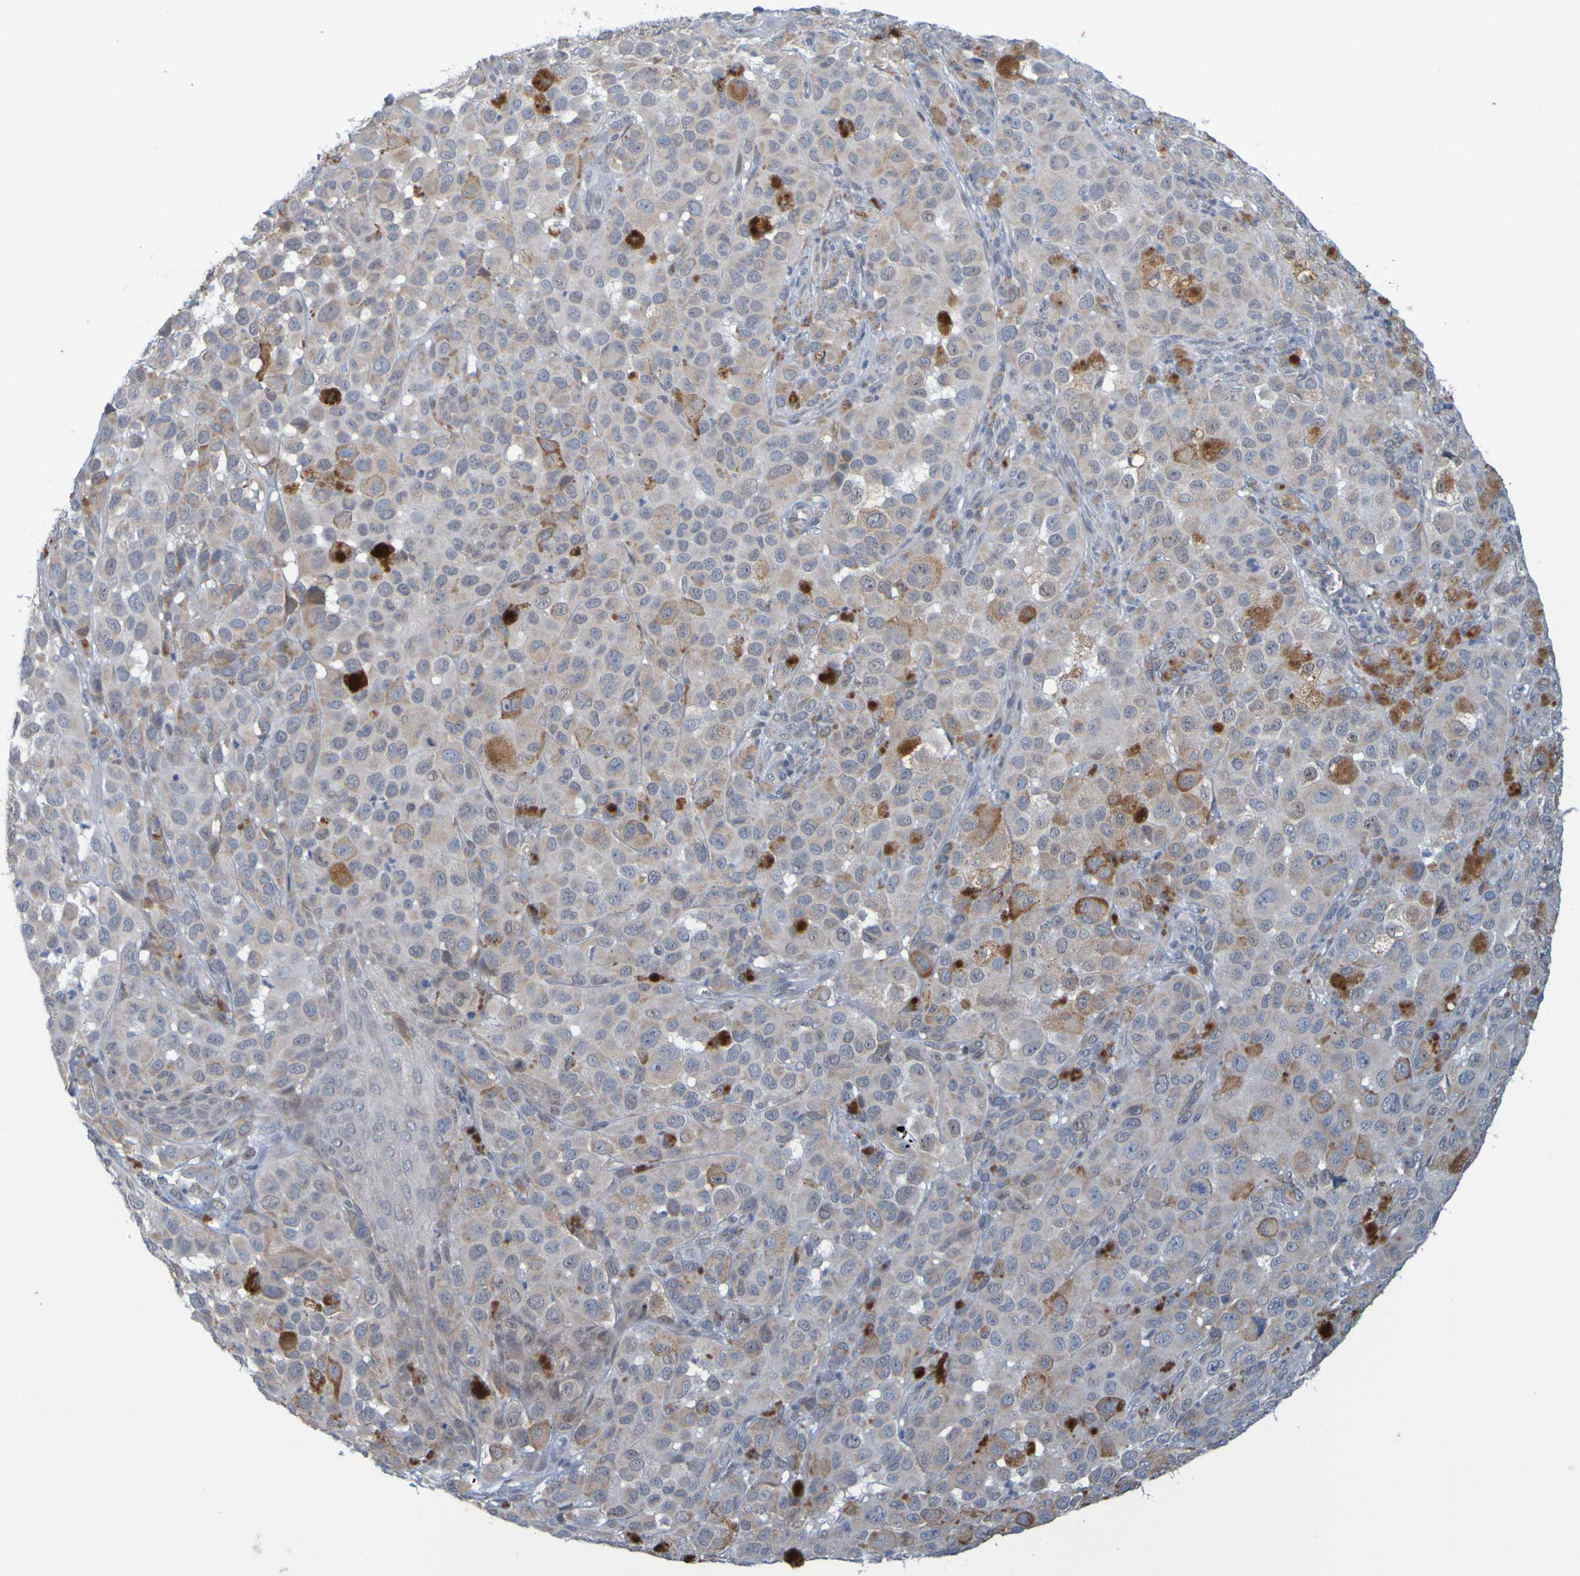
{"staining": {"intensity": "weak", "quantity": ">75%", "location": "cytoplasmic/membranous"}, "tissue": "melanoma", "cell_type": "Tumor cells", "image_type": "cancer", "snomed": [{"axis": "morphology", "description": "Malignant melanoma, NOS"}, {"axis": "topography", "description": "Skin"}], "caption": "Weak cytoplasmic/membranous expression for a protein is seen in about >75% of tumor cells of malignant melanoma using immunohistochemistry.", "gene": "MOGS", "patient": {"sex": "male", "age": 96}}